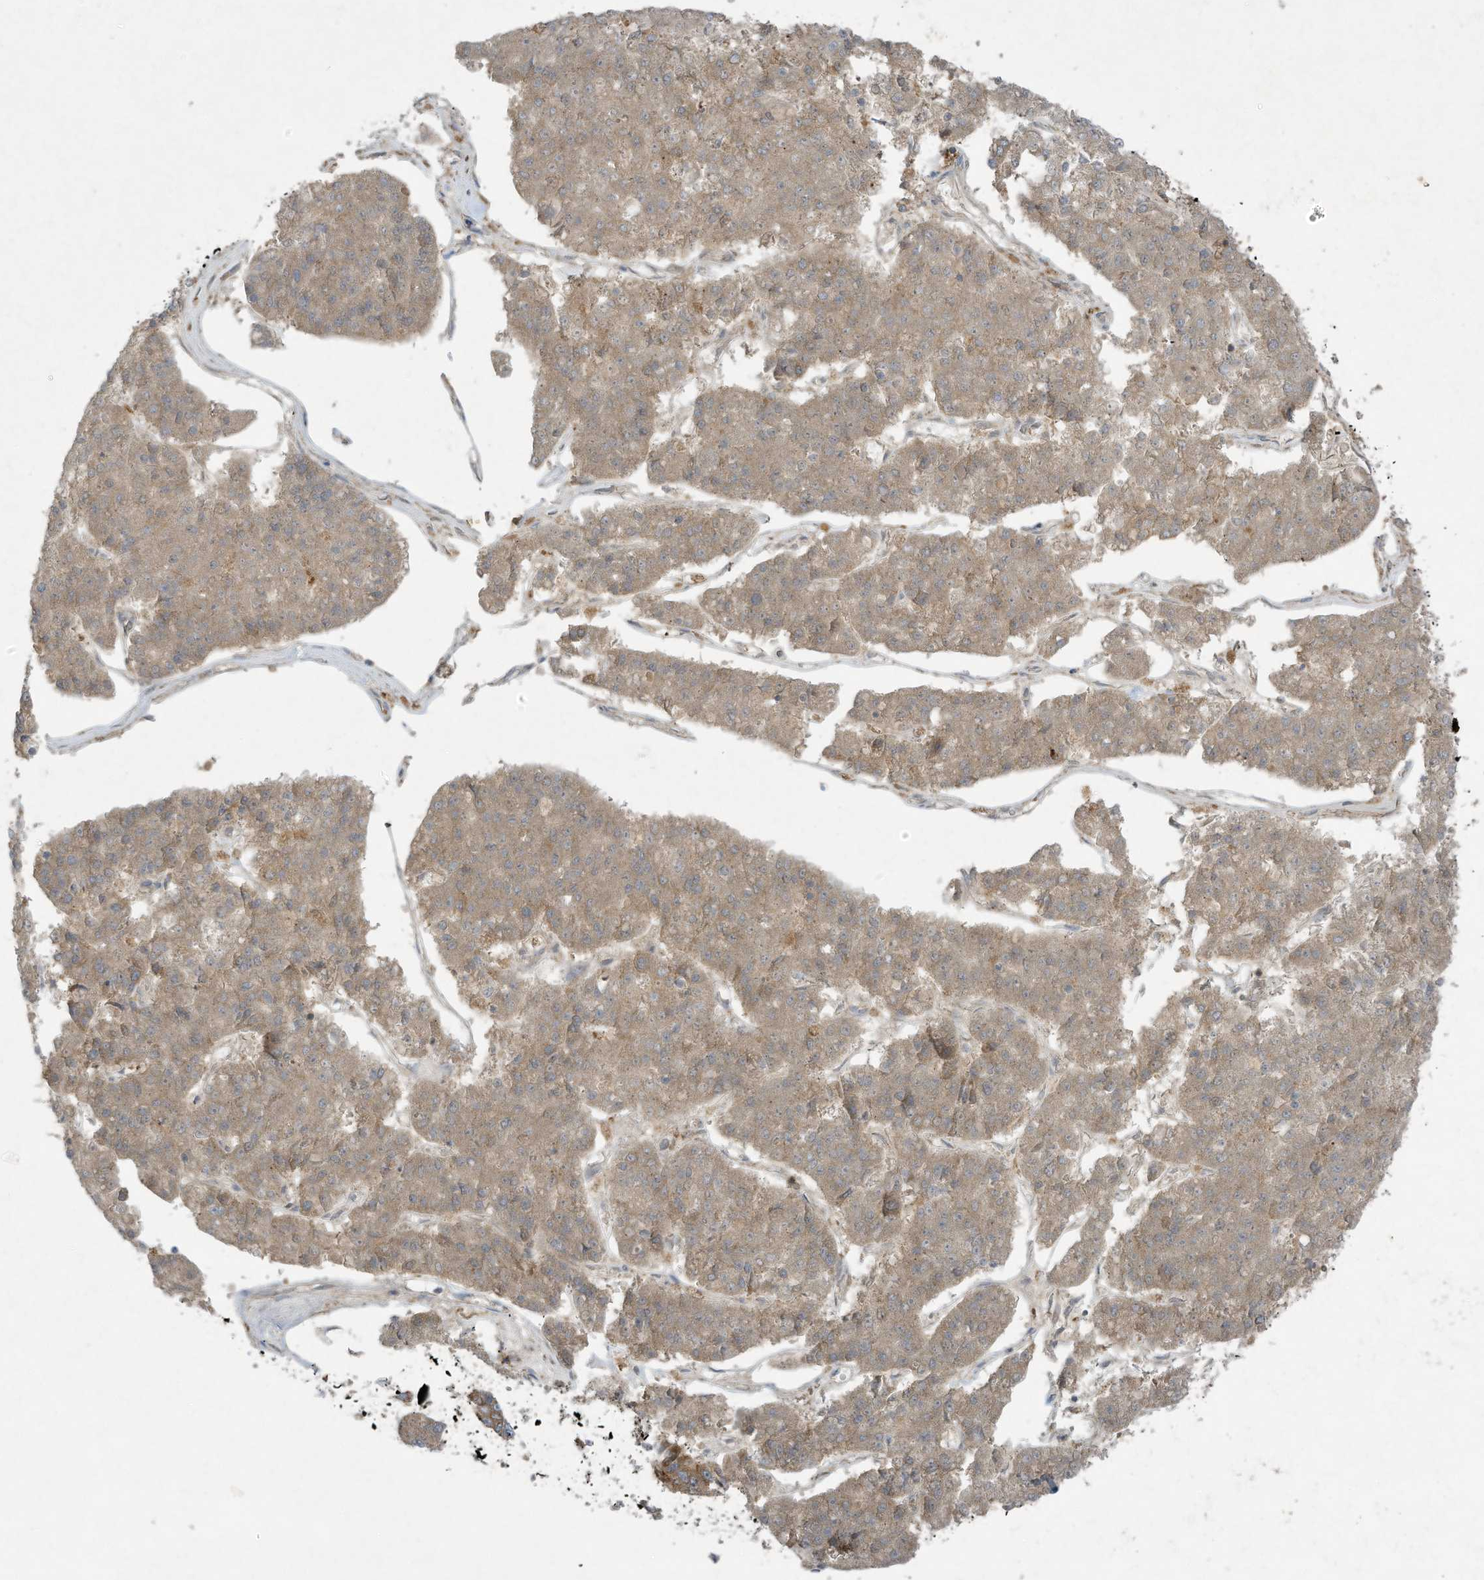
{"staining": {"intensity": "moderate", "quantity": ">75%", "location": "cytoplasmic/membranous"}, "tissue": "pancreatic cancer", "cell_type": "Tumor cells", "image_type": "cancer", "snomed": [{"axis": "morphology", "description": "Adenocarcinoma, NOS"}, {"axis": "topography", "description": "Pancreas"}], "caption": "Protein expression analysis of human pancreatic adenocarcinoma reveals moderate cytoplasmic/membranous staining in approximately >75% of tumor cells.", "gene": "SYNJ2", "patient": {"sex": "male", "age": 50}}